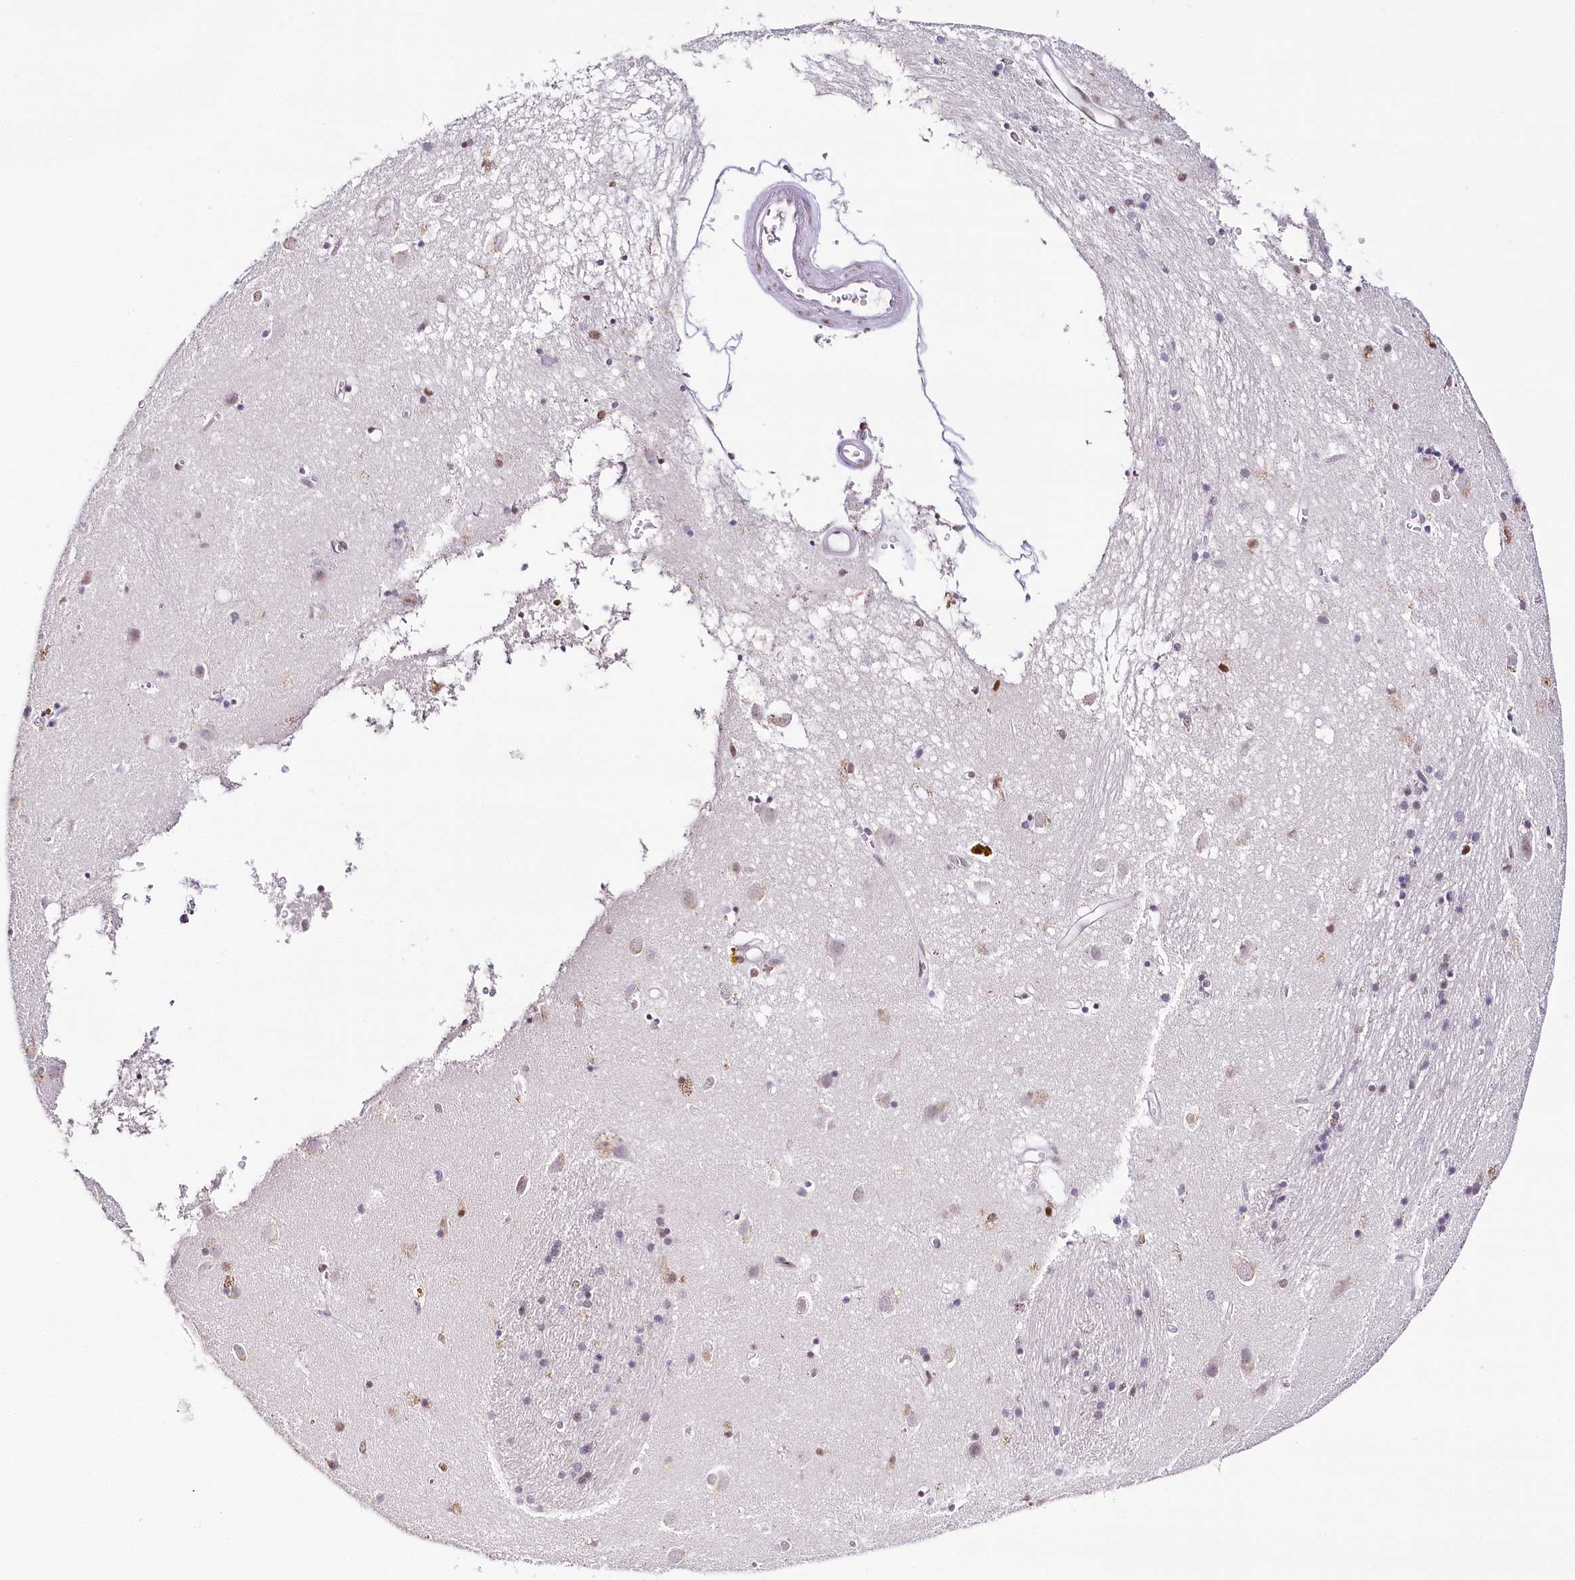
{"staining": {"intensity": "weak", "quantity": "<25%", "location": "nuclear"}, "tissue": "caudate", "cell_type": "Glial cells", "image_type": "normal", "snomed": [{"axis": "morphology", "description": "Normal tissue, NOS"}, {"axis": "topography", "description": "Lateral ventricle wall"}], "caption": "Immunohistochemical staining of benign caudate exhibits no significant staining in glial cells.", "gene": "TP53", "patient": {"sex": "male", "age": 70}}